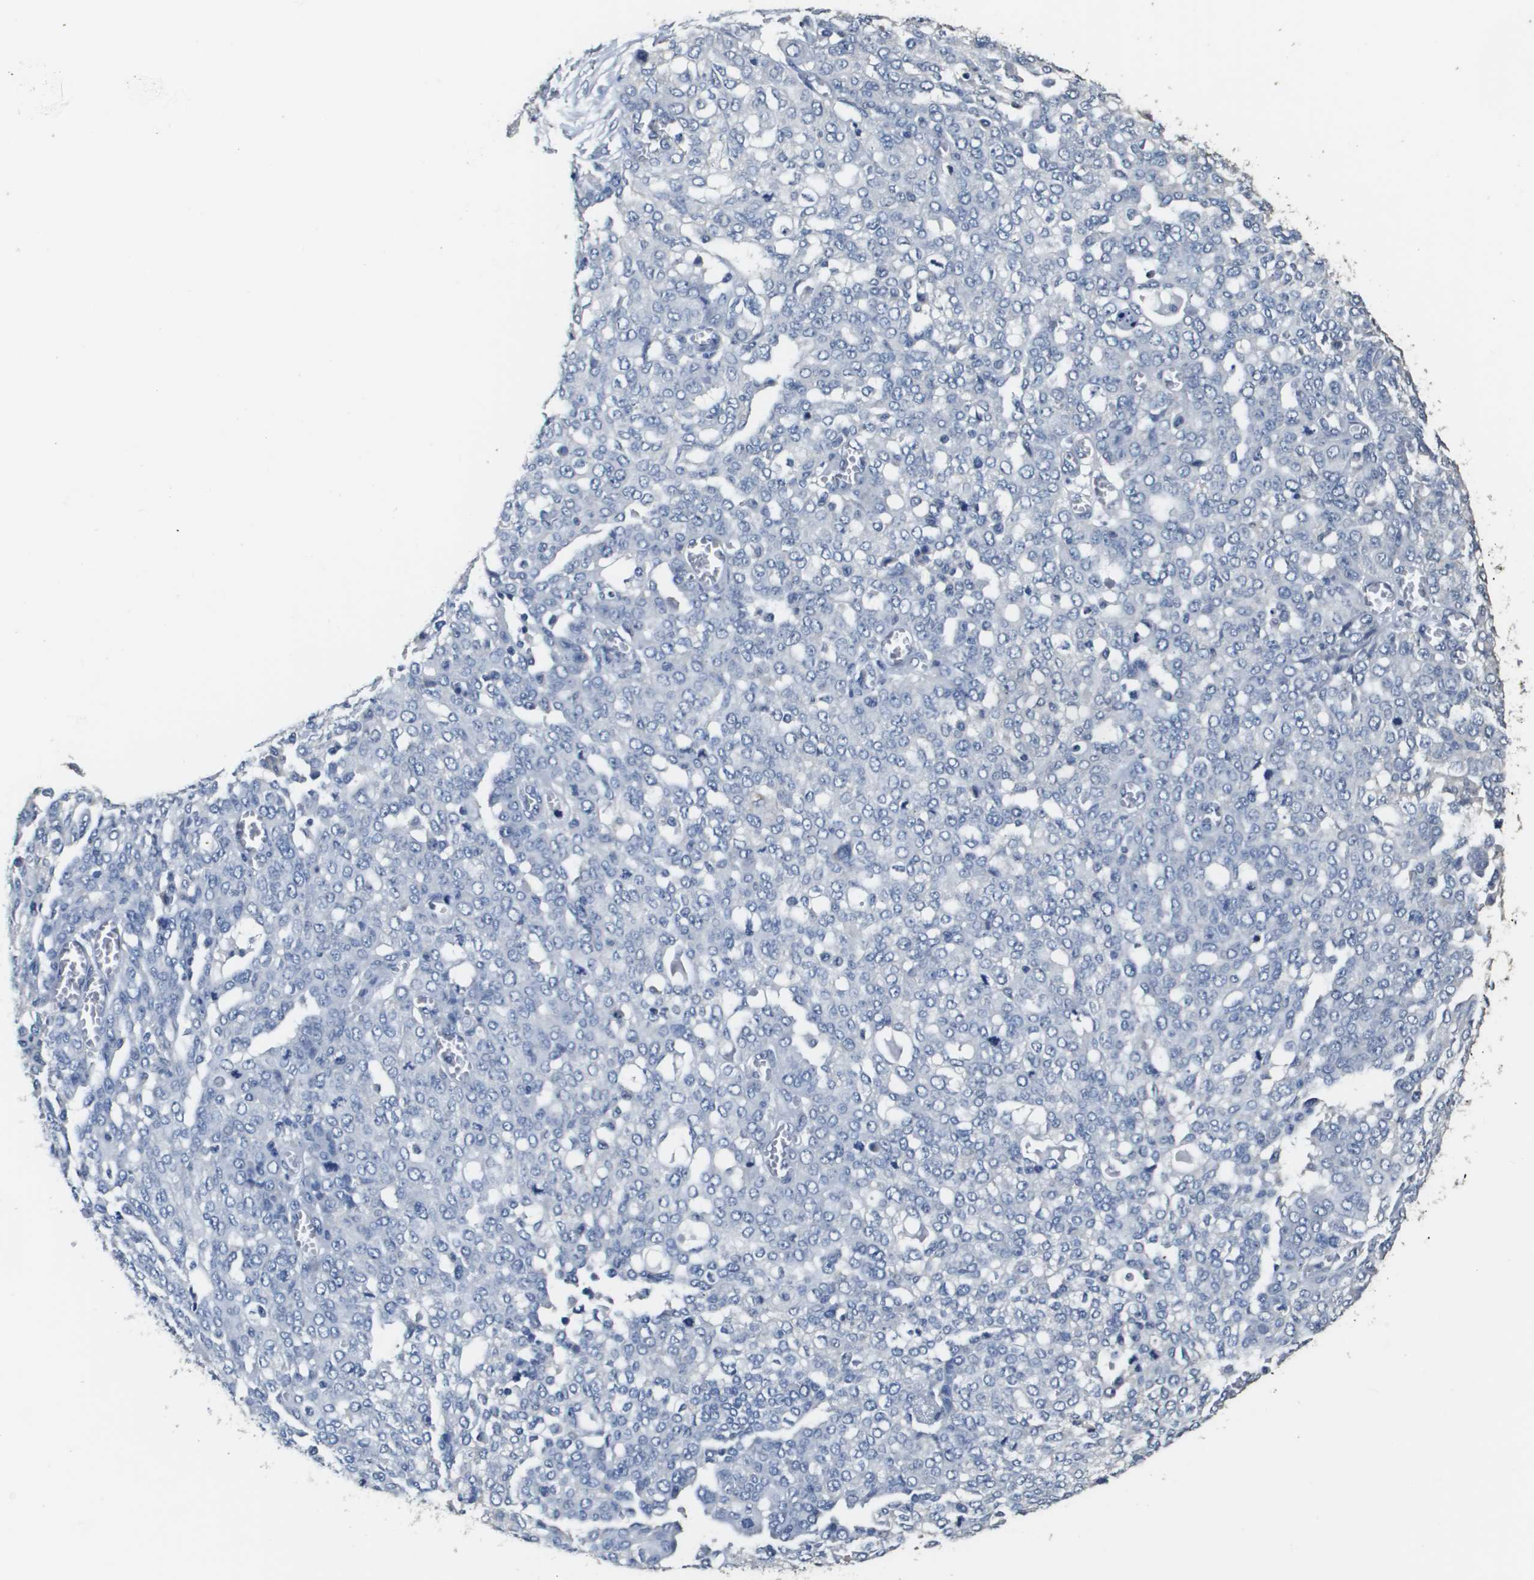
{"staining": {"intensity": "negative", "quantity": "none", "location": "none"}, "tissue": "ovarian cancer", "cell_type": "Tumor cells", "image_type": "cancer", "snomed": [{"axis": "morphology", "description": "Cystadenocarcinoma, serous, NOS"}, {"axis": "topography", "description": "Soft tissue"}, {"axis": "topography", "description": "Ovary"}], "caption": "This is an immunohistochemistry (IHC) photomicrograph of serous cystadenocarcinoma (ovarian). There is no expression in tumor cells.", "gene": "MT3", "patient": {"sex": "female", "age": 57}}